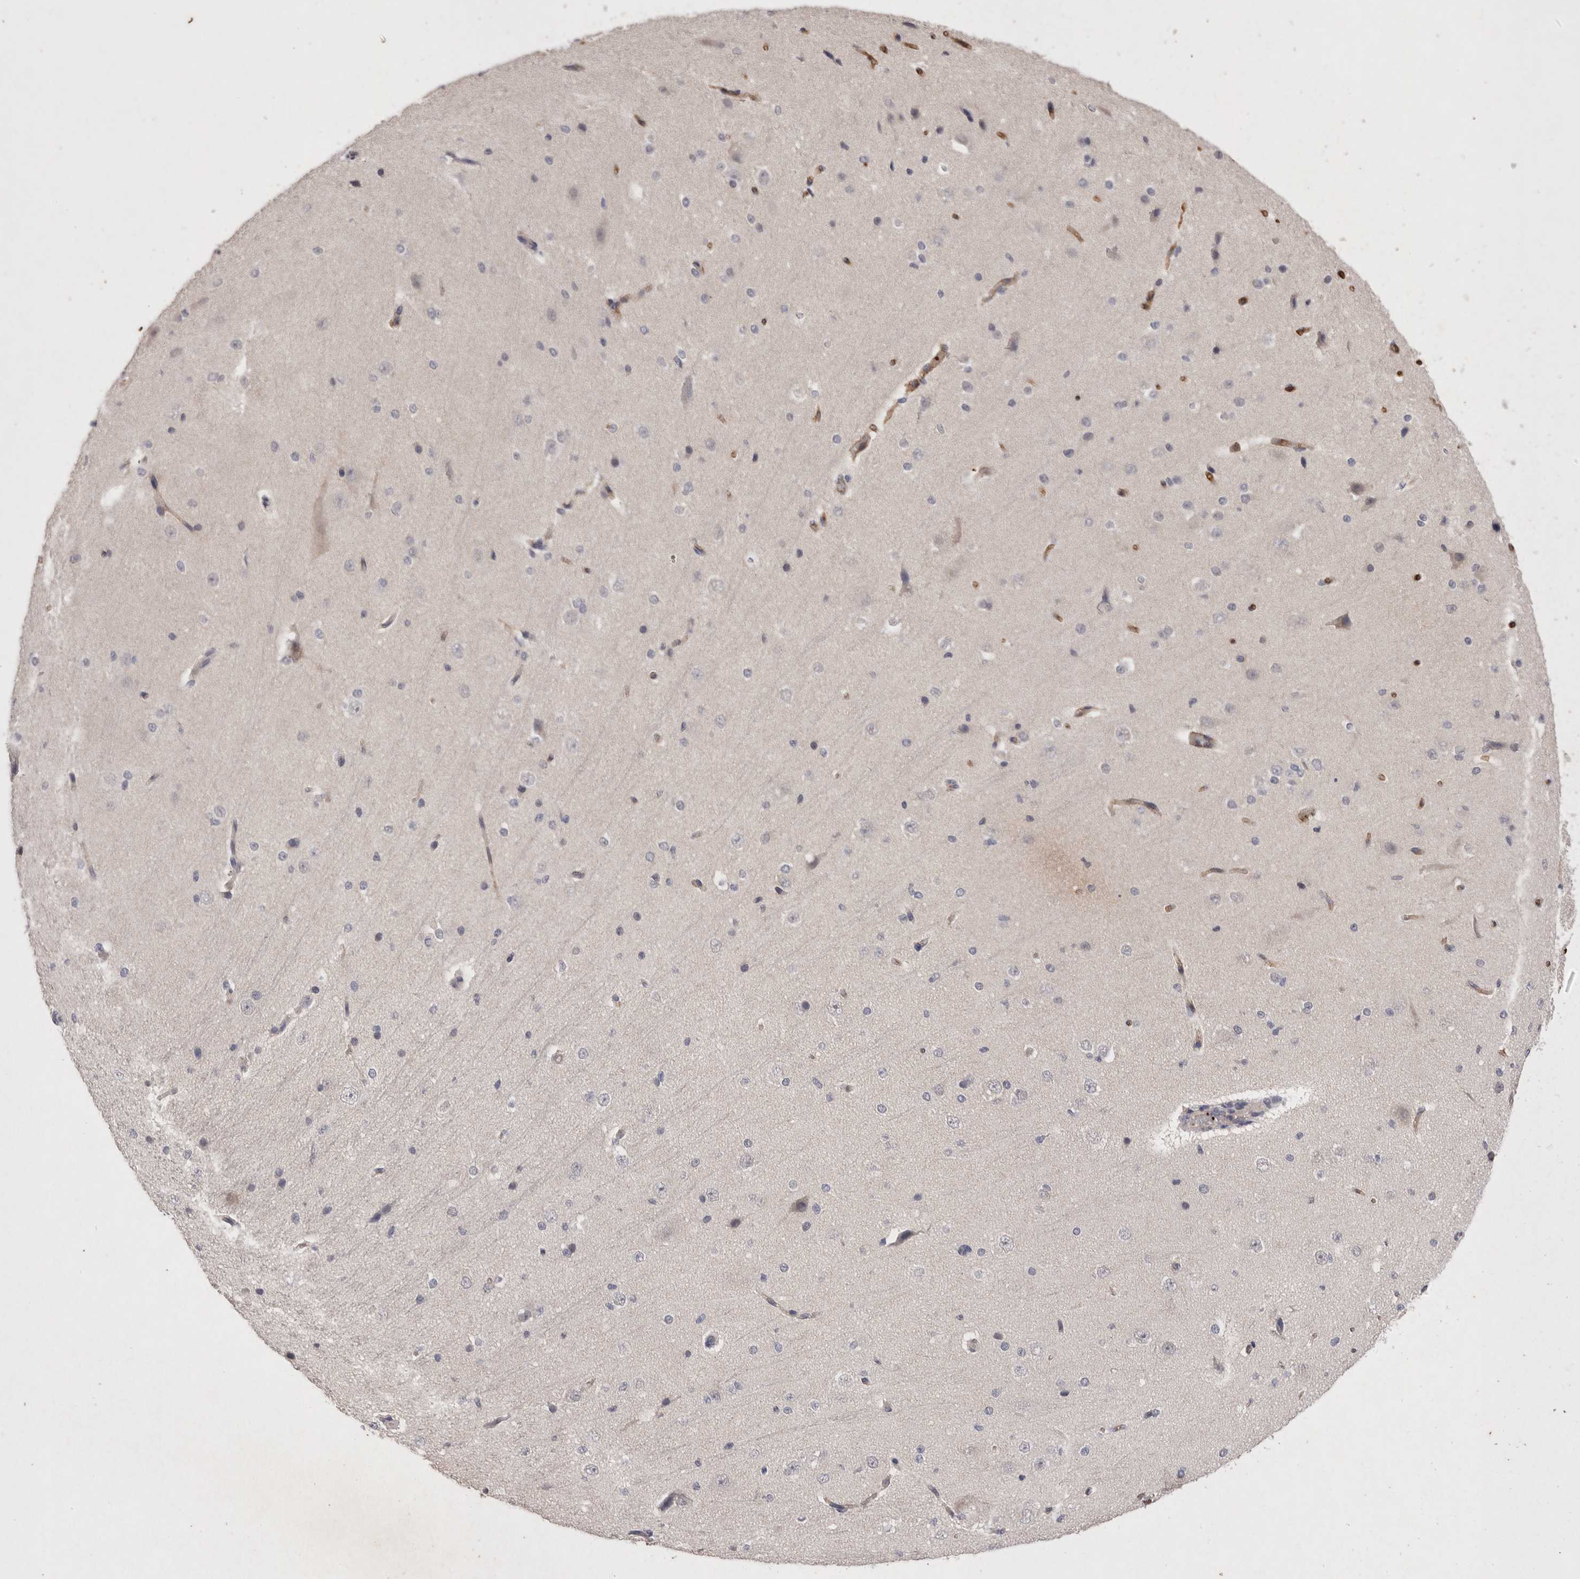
{"staining": {"intensity": "moderate", "quantity": "25%-75%", "location": "cytoplasmic/membranous"}, "tissue": "cerebral cortex", "cell_type": "Endothelial cells", "image_type": "normal", "snomed": [{"axis": "morphology", "description": "Normal tissue, NOS"}, {"axis": "morphology", "description": "Developmental malformation"}, {"axis": "topography", "description": "Cerebral cortex"}], "caption": "A histopathology image showing moderate cytoplasmic/membranous expression in approximately 25%-75% of endothelial cells in unremarkable cerebral cortex, as visualized by brown immunohistochemical staining.", "gene": "RASSF3", "patient": {"sex": "female", "age": 30}}